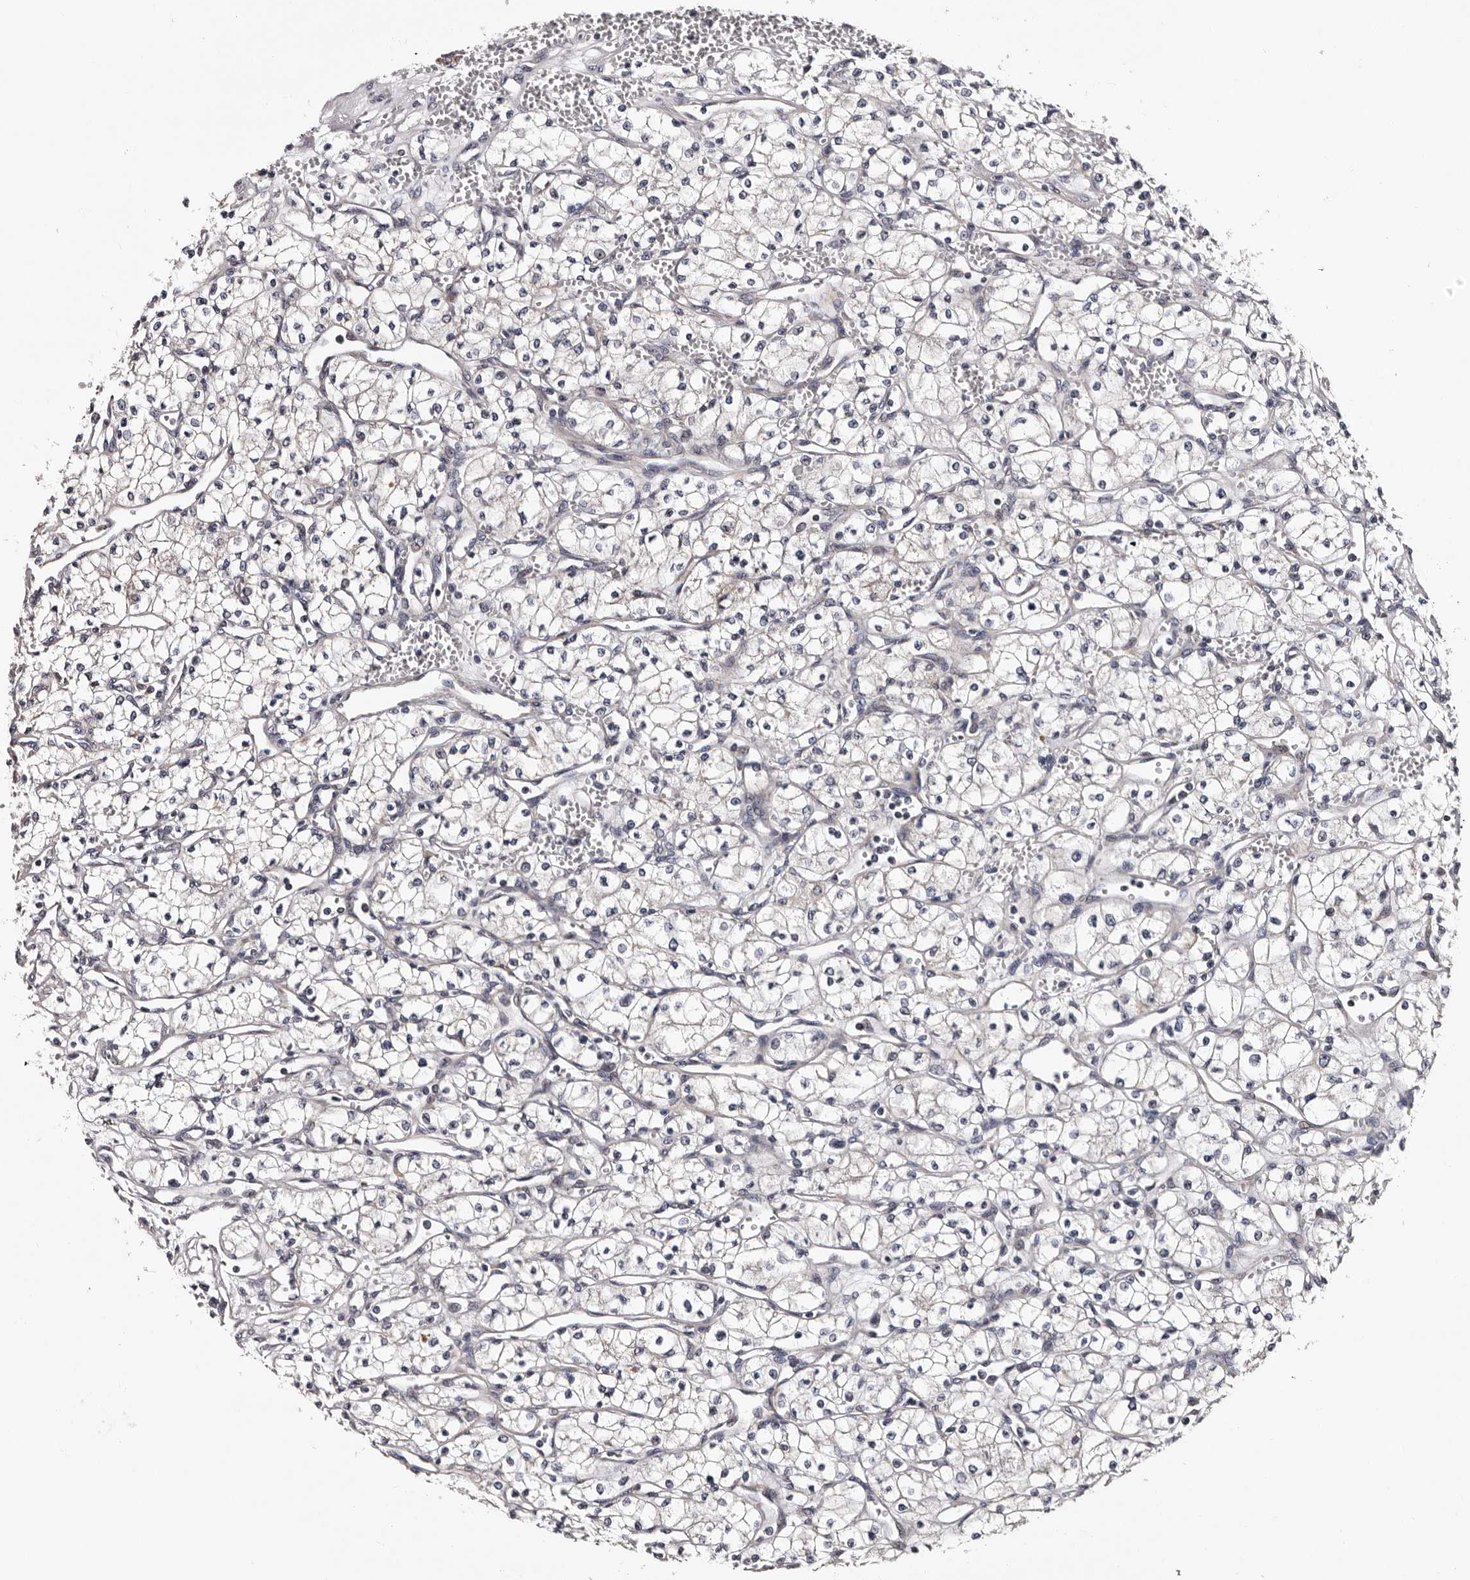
{"staining": {"intensity": "weak", "quantity": "<25%", "location": "cytoplasmic/membranous"}, "tissue": "renal cancer", "cell_type": "Tumor cells", "image_type": "cancer", "snomed": [{"axis": "morphology", "description": "Adenocarcinoma, NOS"}, {"axis": "topography", "description": "Kidney"}], "caption": "A photomicrograph of human adenocarcinoma (renal) is negative for staining in tumor cells.", "gene": "TAF4B", "patient": {"sex": "male", "age": 59}}